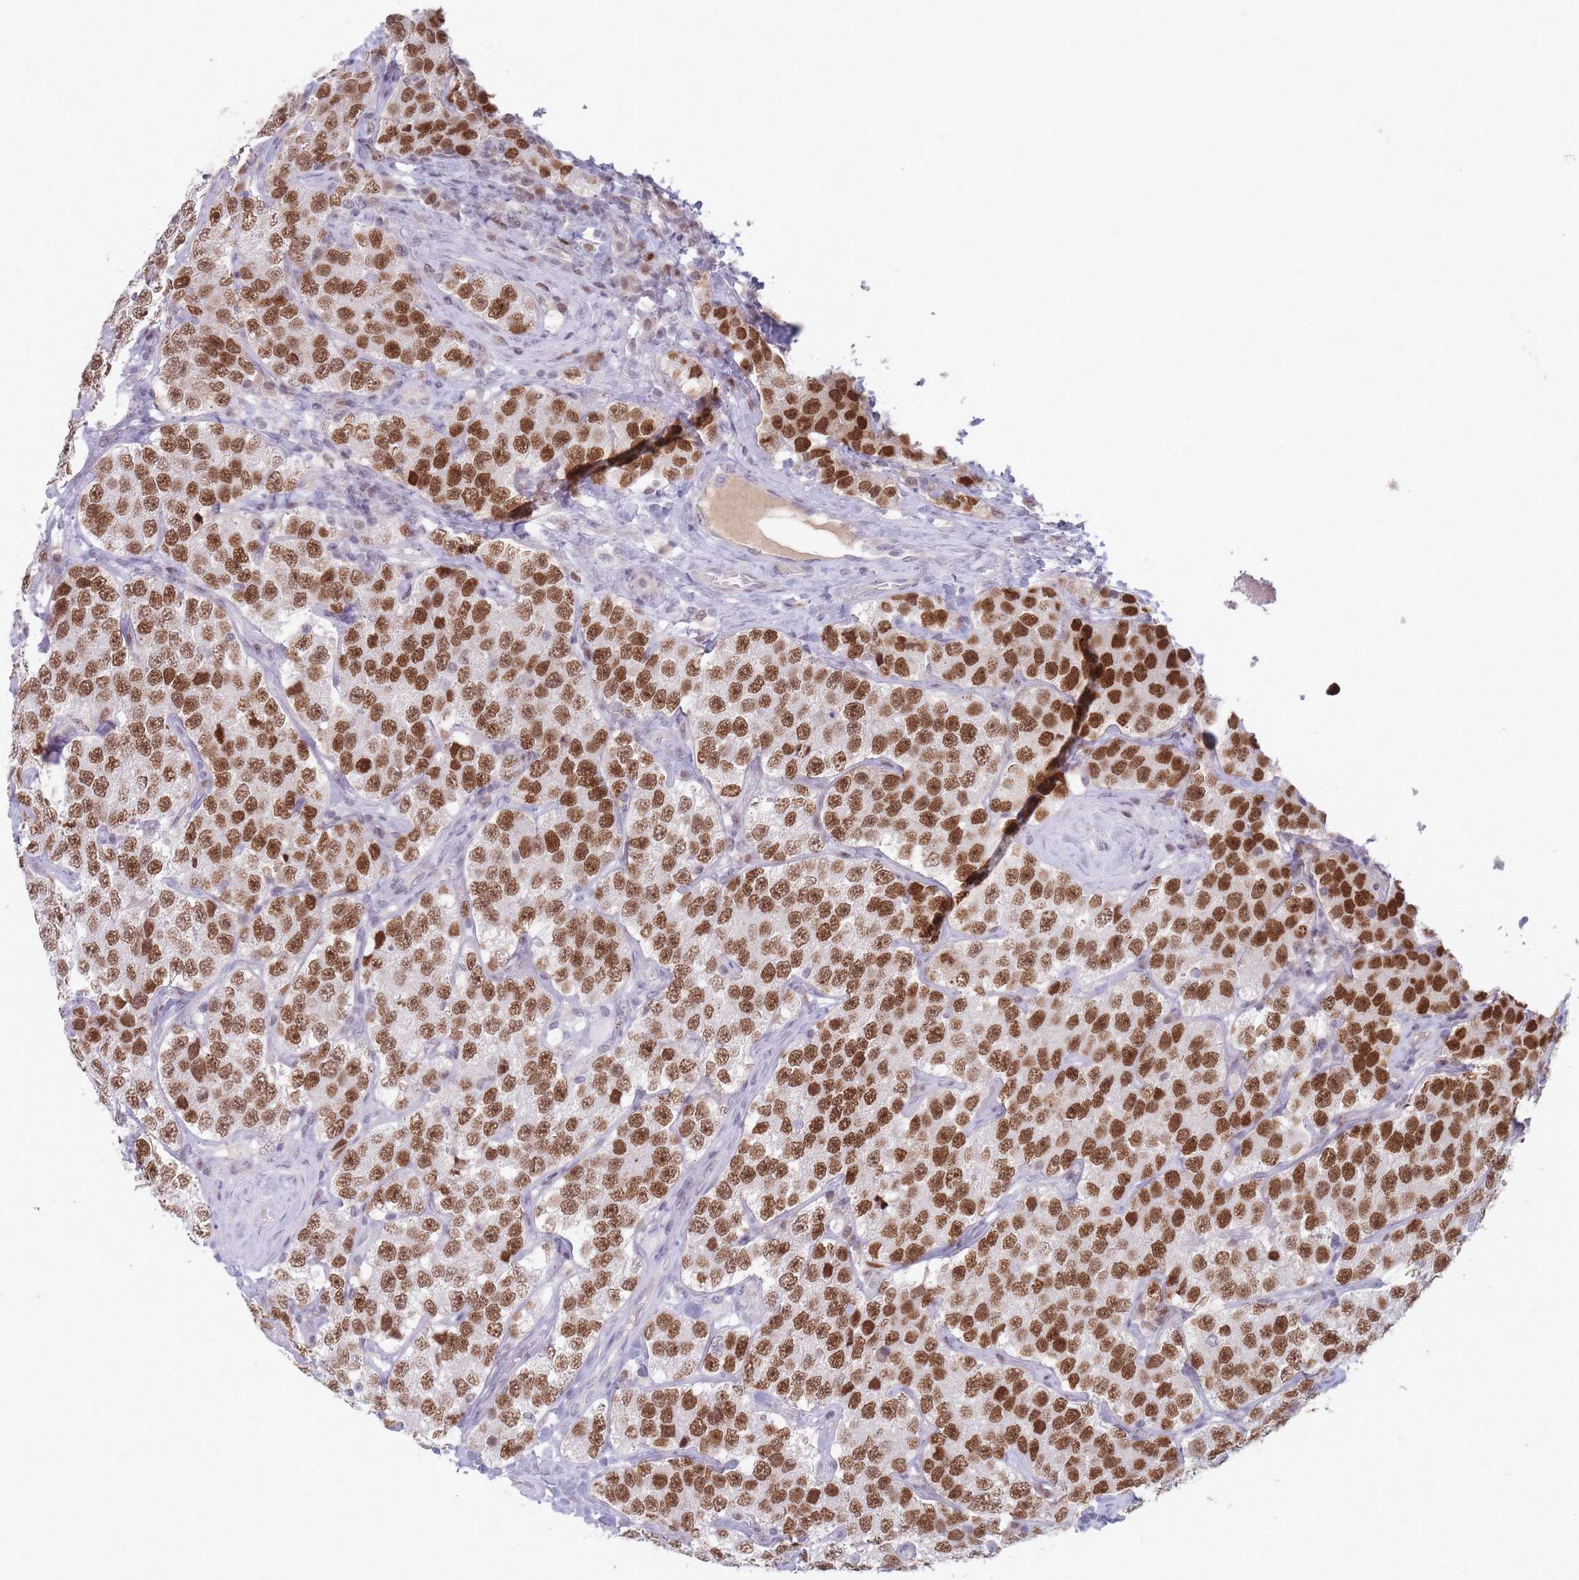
{"staining": {"intensity": "moderate", "quantity": ">75%", "location": "nuclear"}, "tissue": "testis cancer", "cell_type": "Tumor cells", "image_type": "cancer", "snomed": [{"axis": "morphology", "description": "Seminoma, NOS"}, {"axis": "topography", "description": "Testis"}], "caption": "Human testis cancer stained for a protein (brown) shows moderate nuclear positive staining in approximately >75% of tumor cells.", "gene": "ARID3B", "patient": {"sex": "male", "age": 34}}